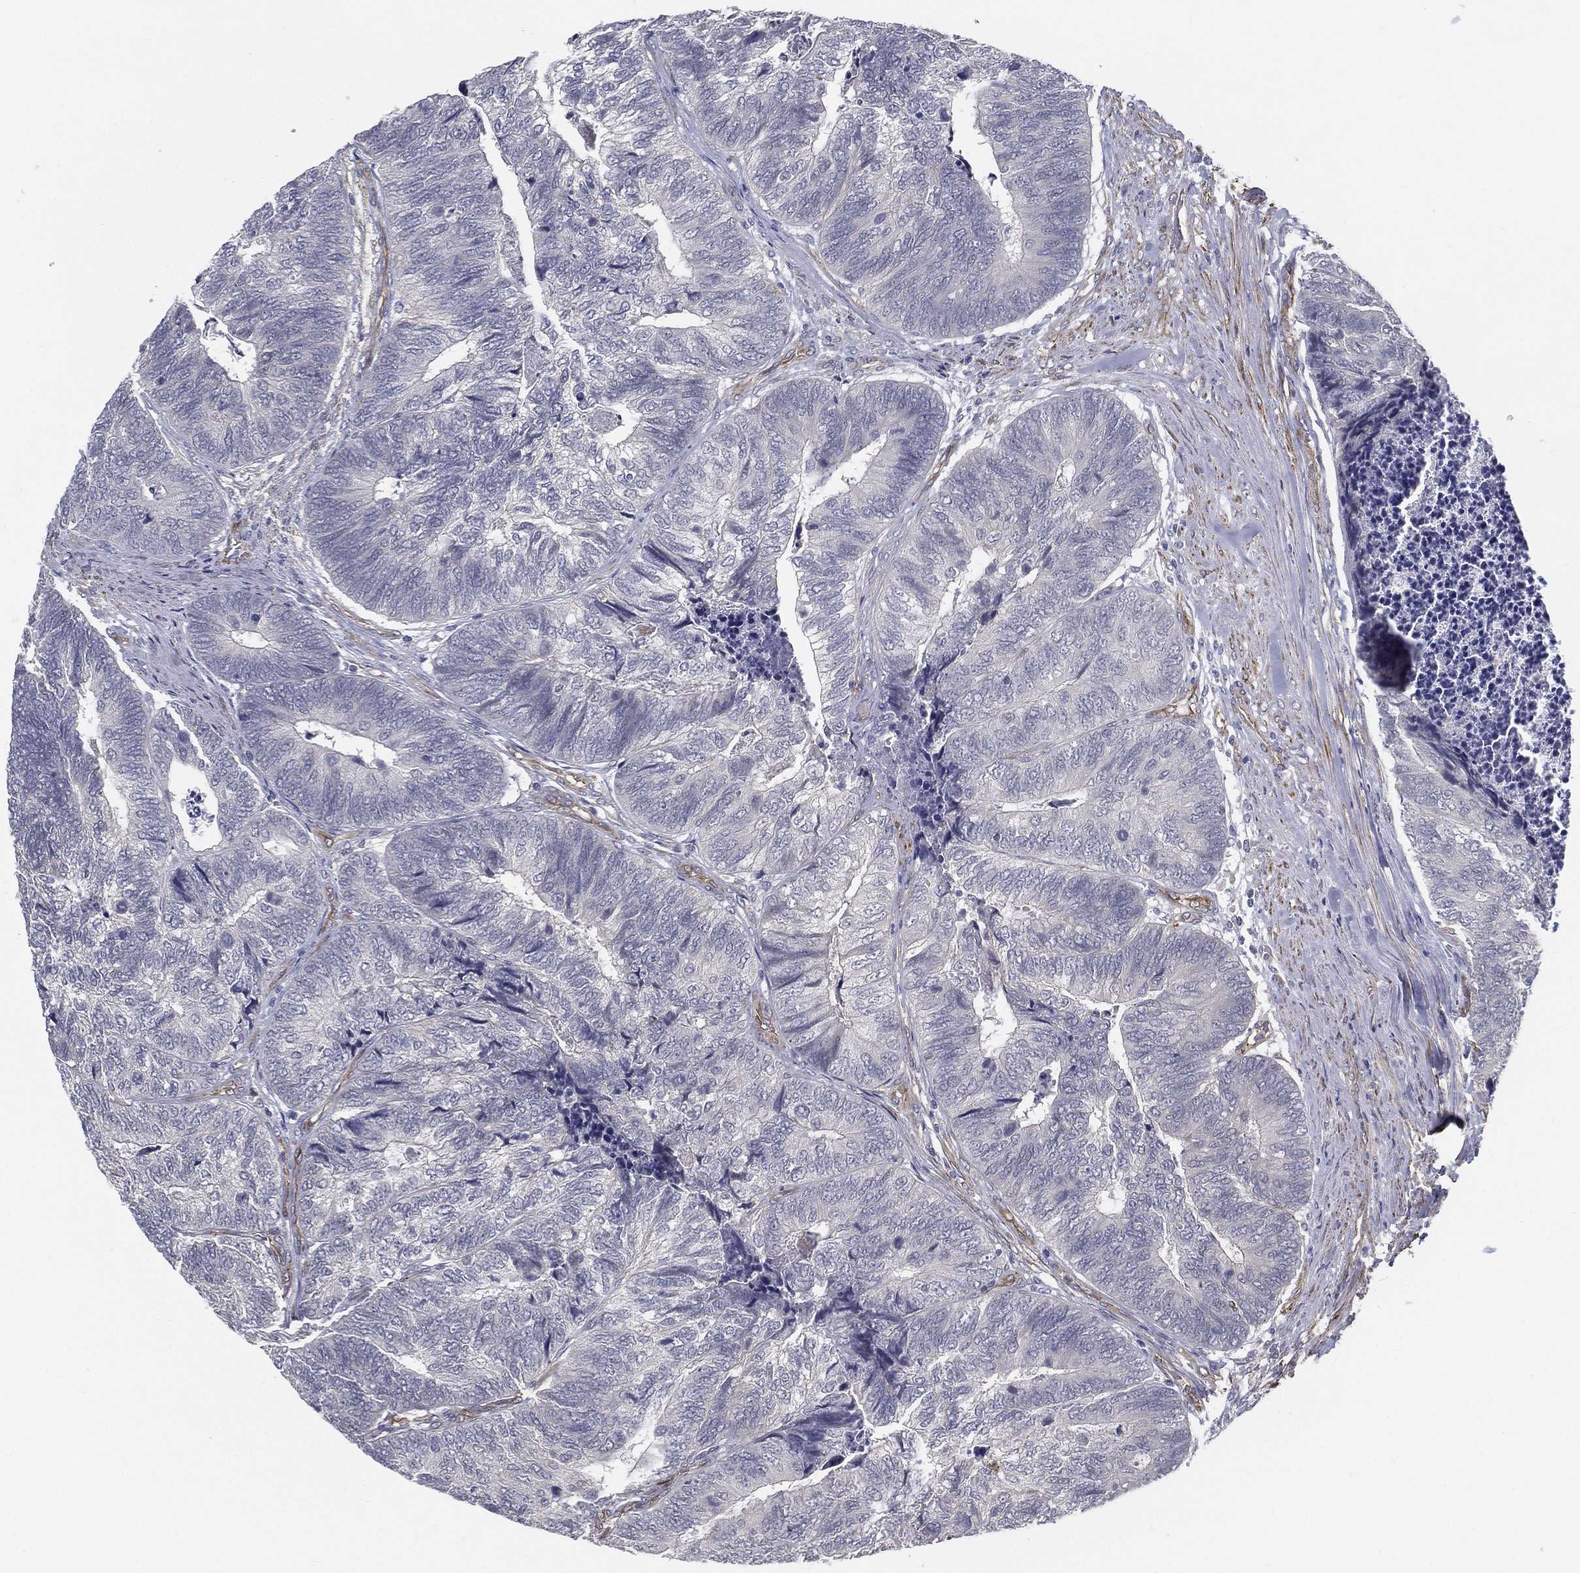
{"staining": {"intensity": "negative", "quantity": "none", "location": "none"}, "tissue": "colorectal cancer", "cell_type": "Tumor cells", "image_type": "cancer", "snomed": [{"axis": "morphology", "description": "Adenocarcinoma, NOS"}, {"axis": "topography", "description": "Colon"}], "caption": "Photomicrograph shows no protein positivity in tumor cells of colorectal cancer tissue.", "gene": "LRRC56", "patient": {"sex": "female", "age": 67}}